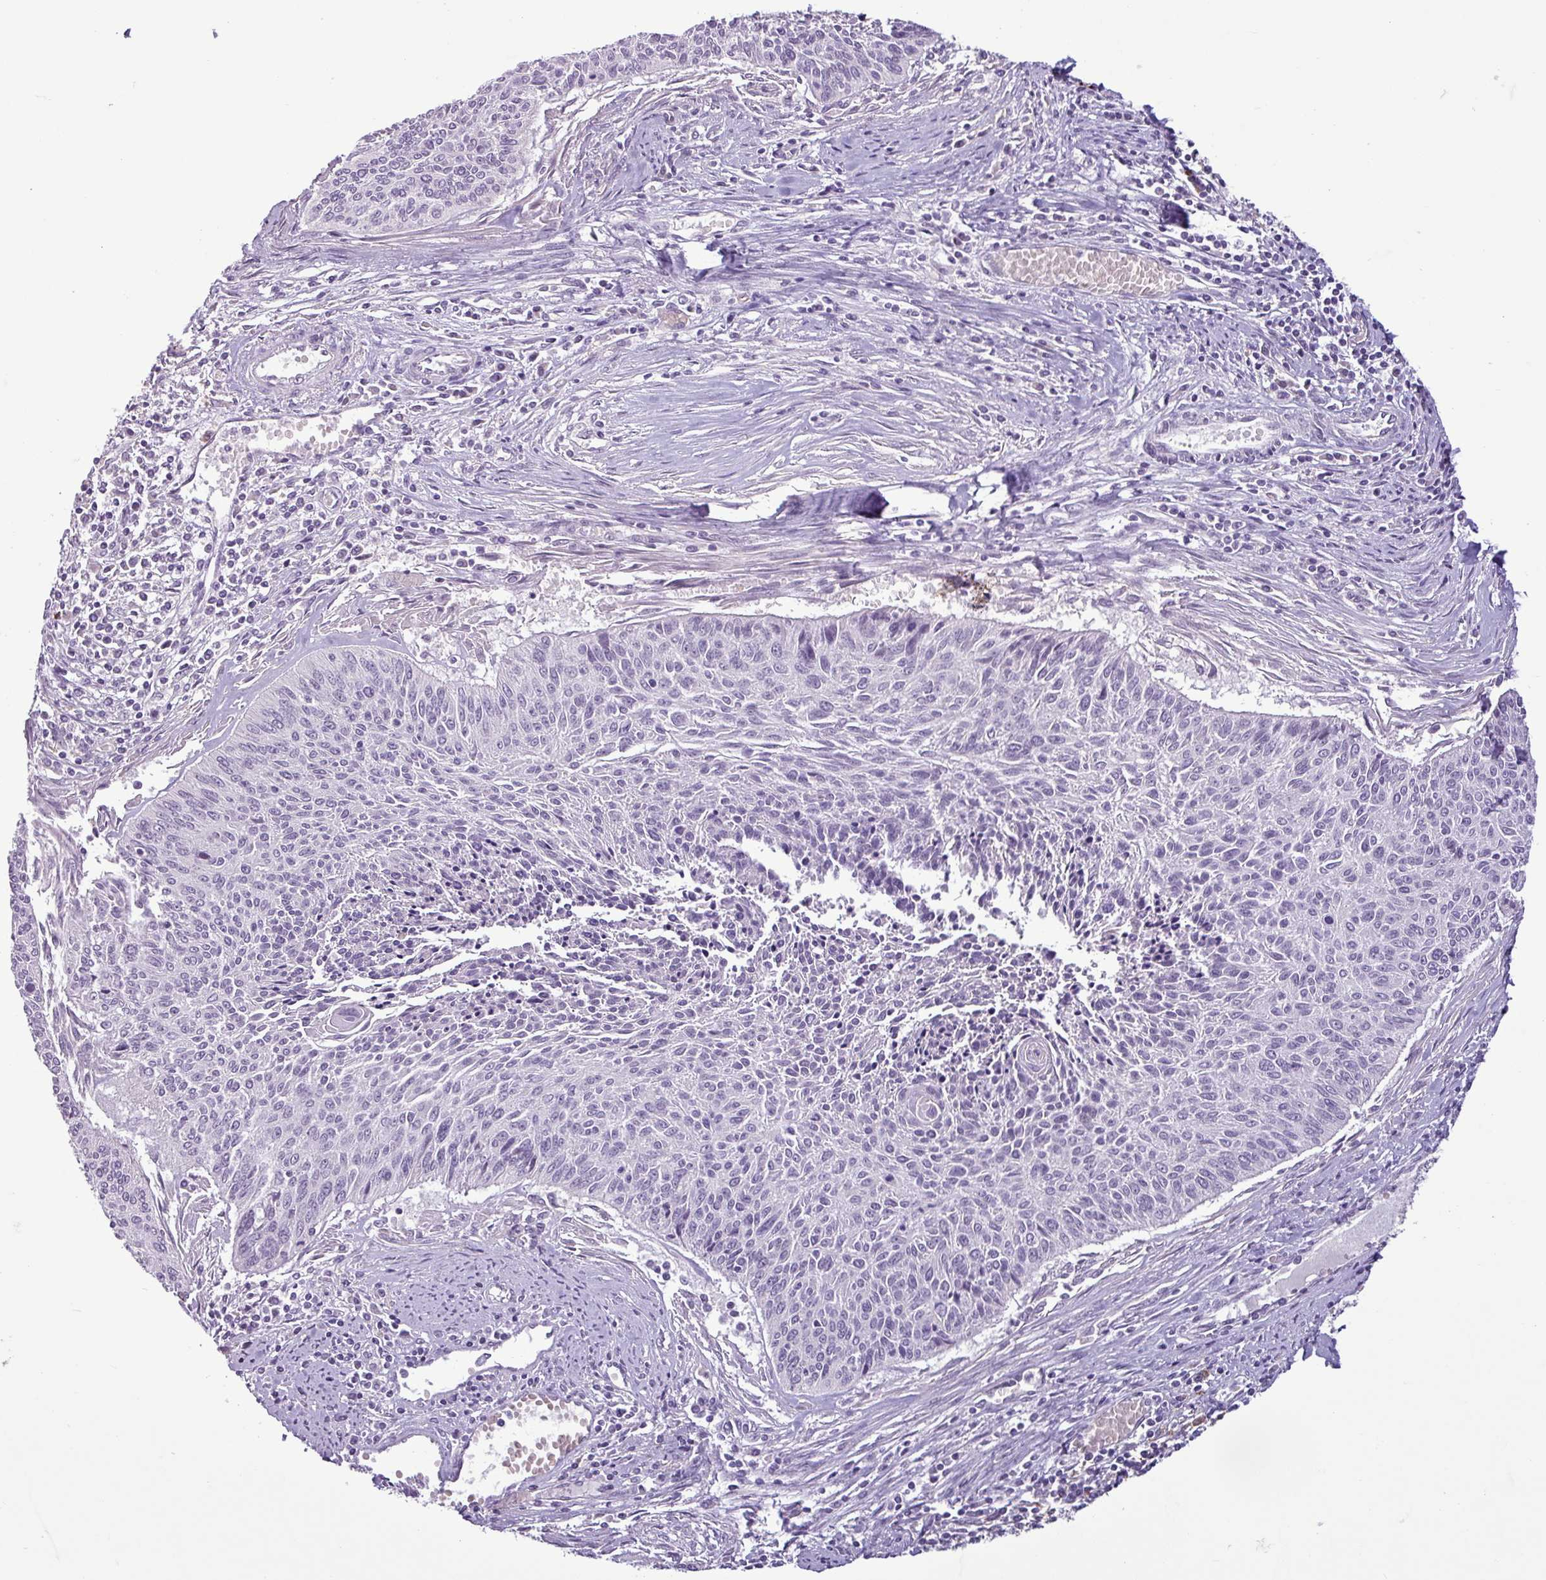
{"staining": {"intensity": "negative", "quantity": "none", "location": "none"}, "tissue": "cervical cancer", "cell_type": "Tumor cells", "image_type": "cancer", "snomed": [{"axis": "morphology", "description": "Squamous cell carcinoma, NOS"}, {"axis": "topography", "description": "Cervix"}], "caption": "An immunohistochemistry (IHC) micrograph of cervical cancer (squamous cell carcinoma) is shown. There is no staining in tumor cells of cervical cancer (squamous cell carcinoma).", "gene": "C9orf24", "patient": {"sex": "female", "age": 55}}